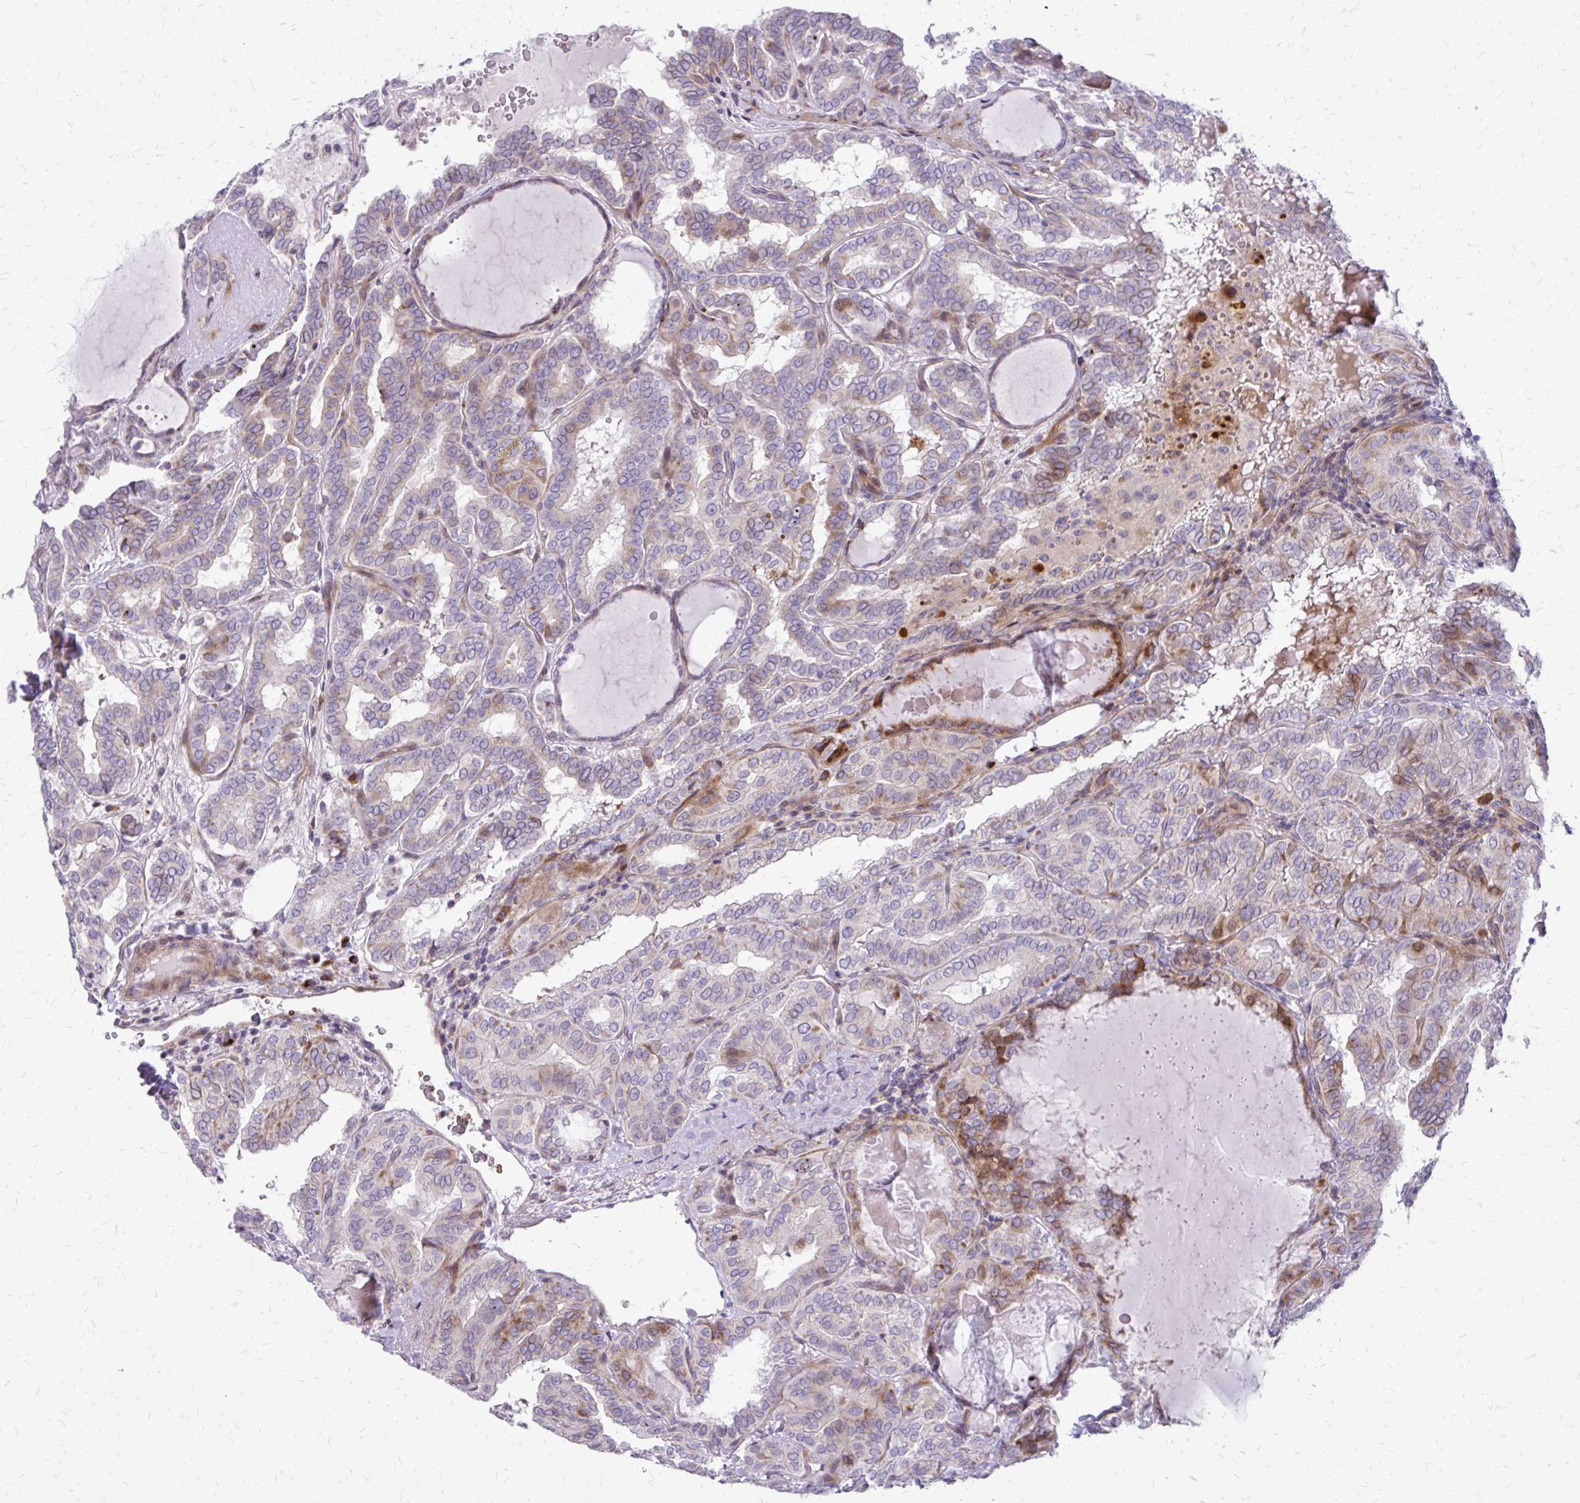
{"staining": {"intensity": "weak", "quantity": "<25%", "location": "cytoplasmic/membranous"}, "tissue": "thyroid cancer", "cell_type": "Tumor cells", "image_type": "cancer", "snomed": [{"axis": "morphology", "description": "Papillary adenocarcinoma, NOS"}, {"axis": "topography", "description": "Thyroid gland"}], "caption": "Human thyroid papillary adenocarcinoma stained for a protein using immunohistochemistry (IHC) shows no staining in tumor cells.", "gene": "FUNDC2", "patient": {"sex": "female", "age": 46}}